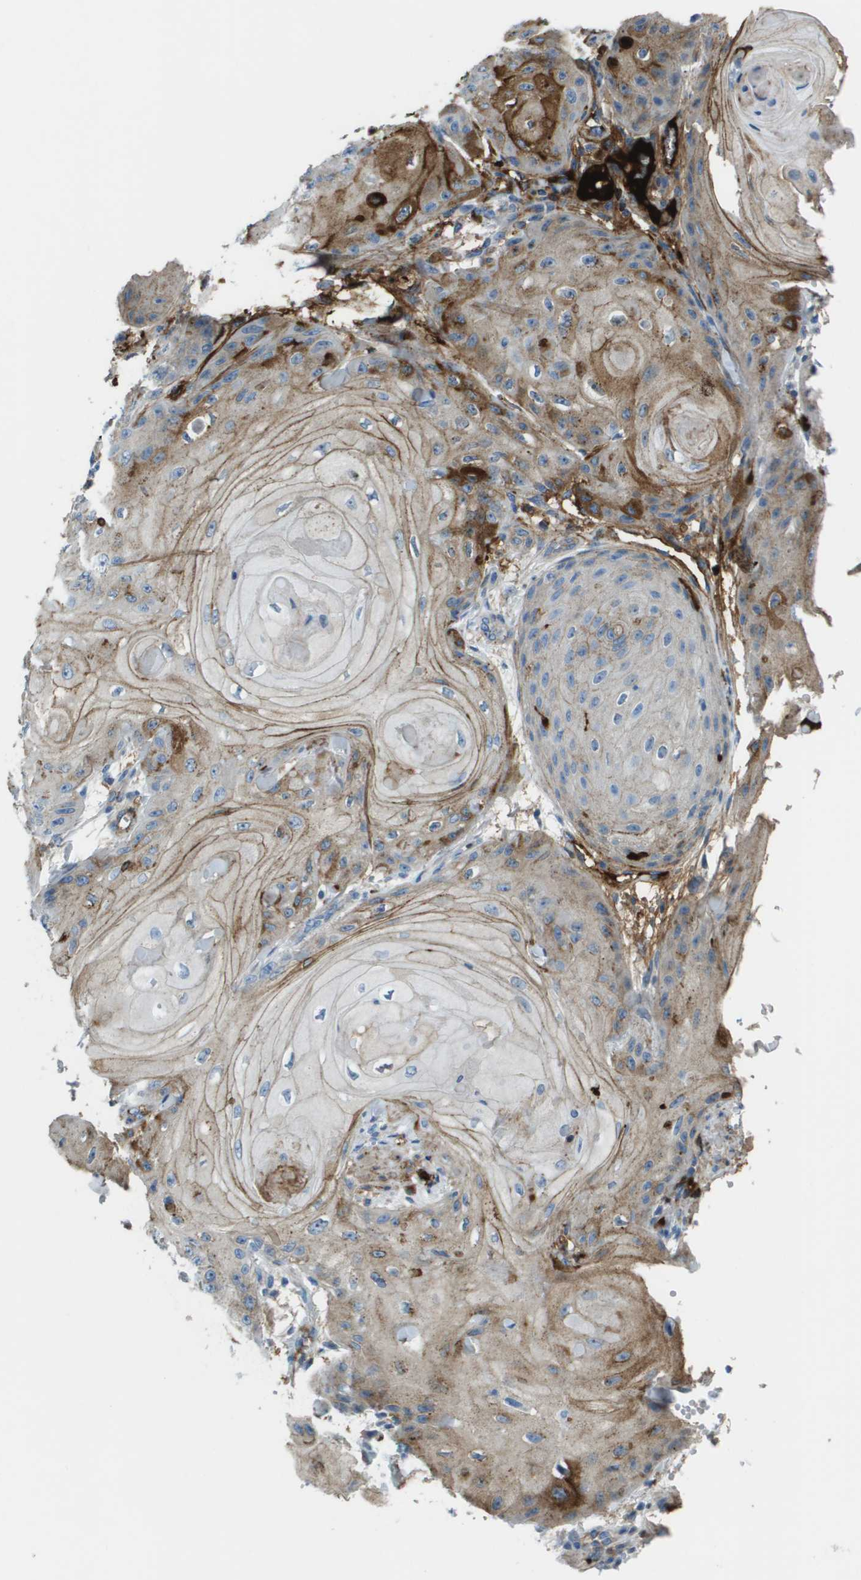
{"staining": {"intensity": "moderate", "quantity": ">75%", "location": "cytoplasmic/membranous"}, "tissue": "skin cancer", "cell_type": "Tumor cells", "image_type": "cancer", "snomed": [{"axis": "morphology", "description": "Squamous cell carcinoma, NOS"}, {"axis": "topography", "description": "Skin"}], "caption": "Skin squamous cell carcinoma was stained to show a protein in brown. There is medium levels of moderate cytoplasmic/membranous positivity in approximately >75% of tumor cells. (DAB = brown stain, brightfield microscopy at high magnification).", "gene": "SDC1", "patient": {"sex": "male", "age": 74}}